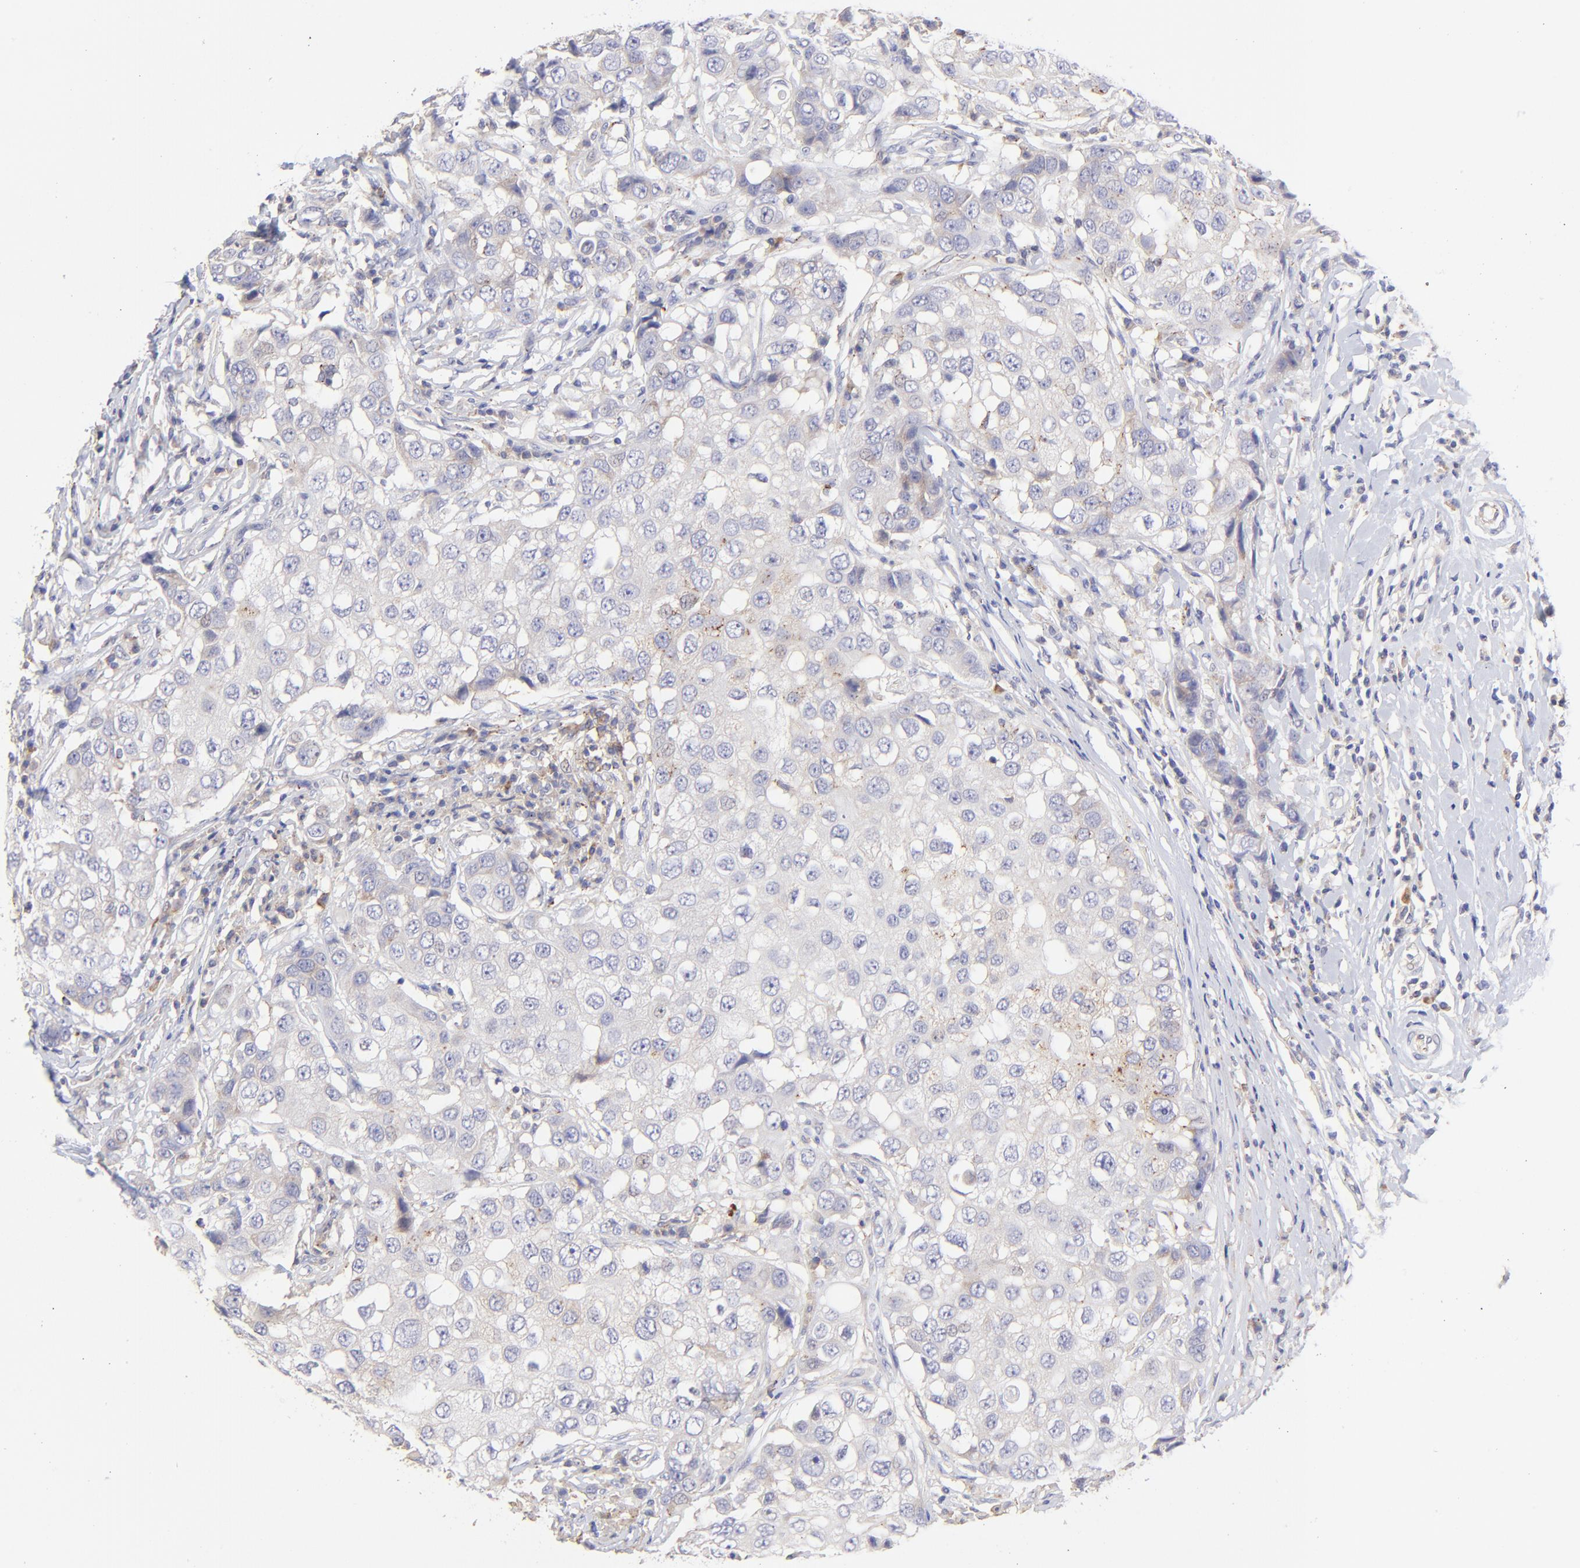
{"staining": {"intensity": "moderate", "quantity": ">75%", "location": "cytoplasmic/membranous"}, "tissue": "breast cancer", "cell_type": "Tumor cells", "image_type": "cancer", "snomed": [{"axis": "morphology", "description": "Duct carcinoma"}, {"axis": "topography", "description": "Breast"}], "caption": "Protein expression analysis of invasive ductal carcinoma (breast) reveals moderate cytoplasmic/membranous staining in about >75% of tumor cells.", "gene": "LHFPL1", "patient": {"sex": "female", "age": 27}}